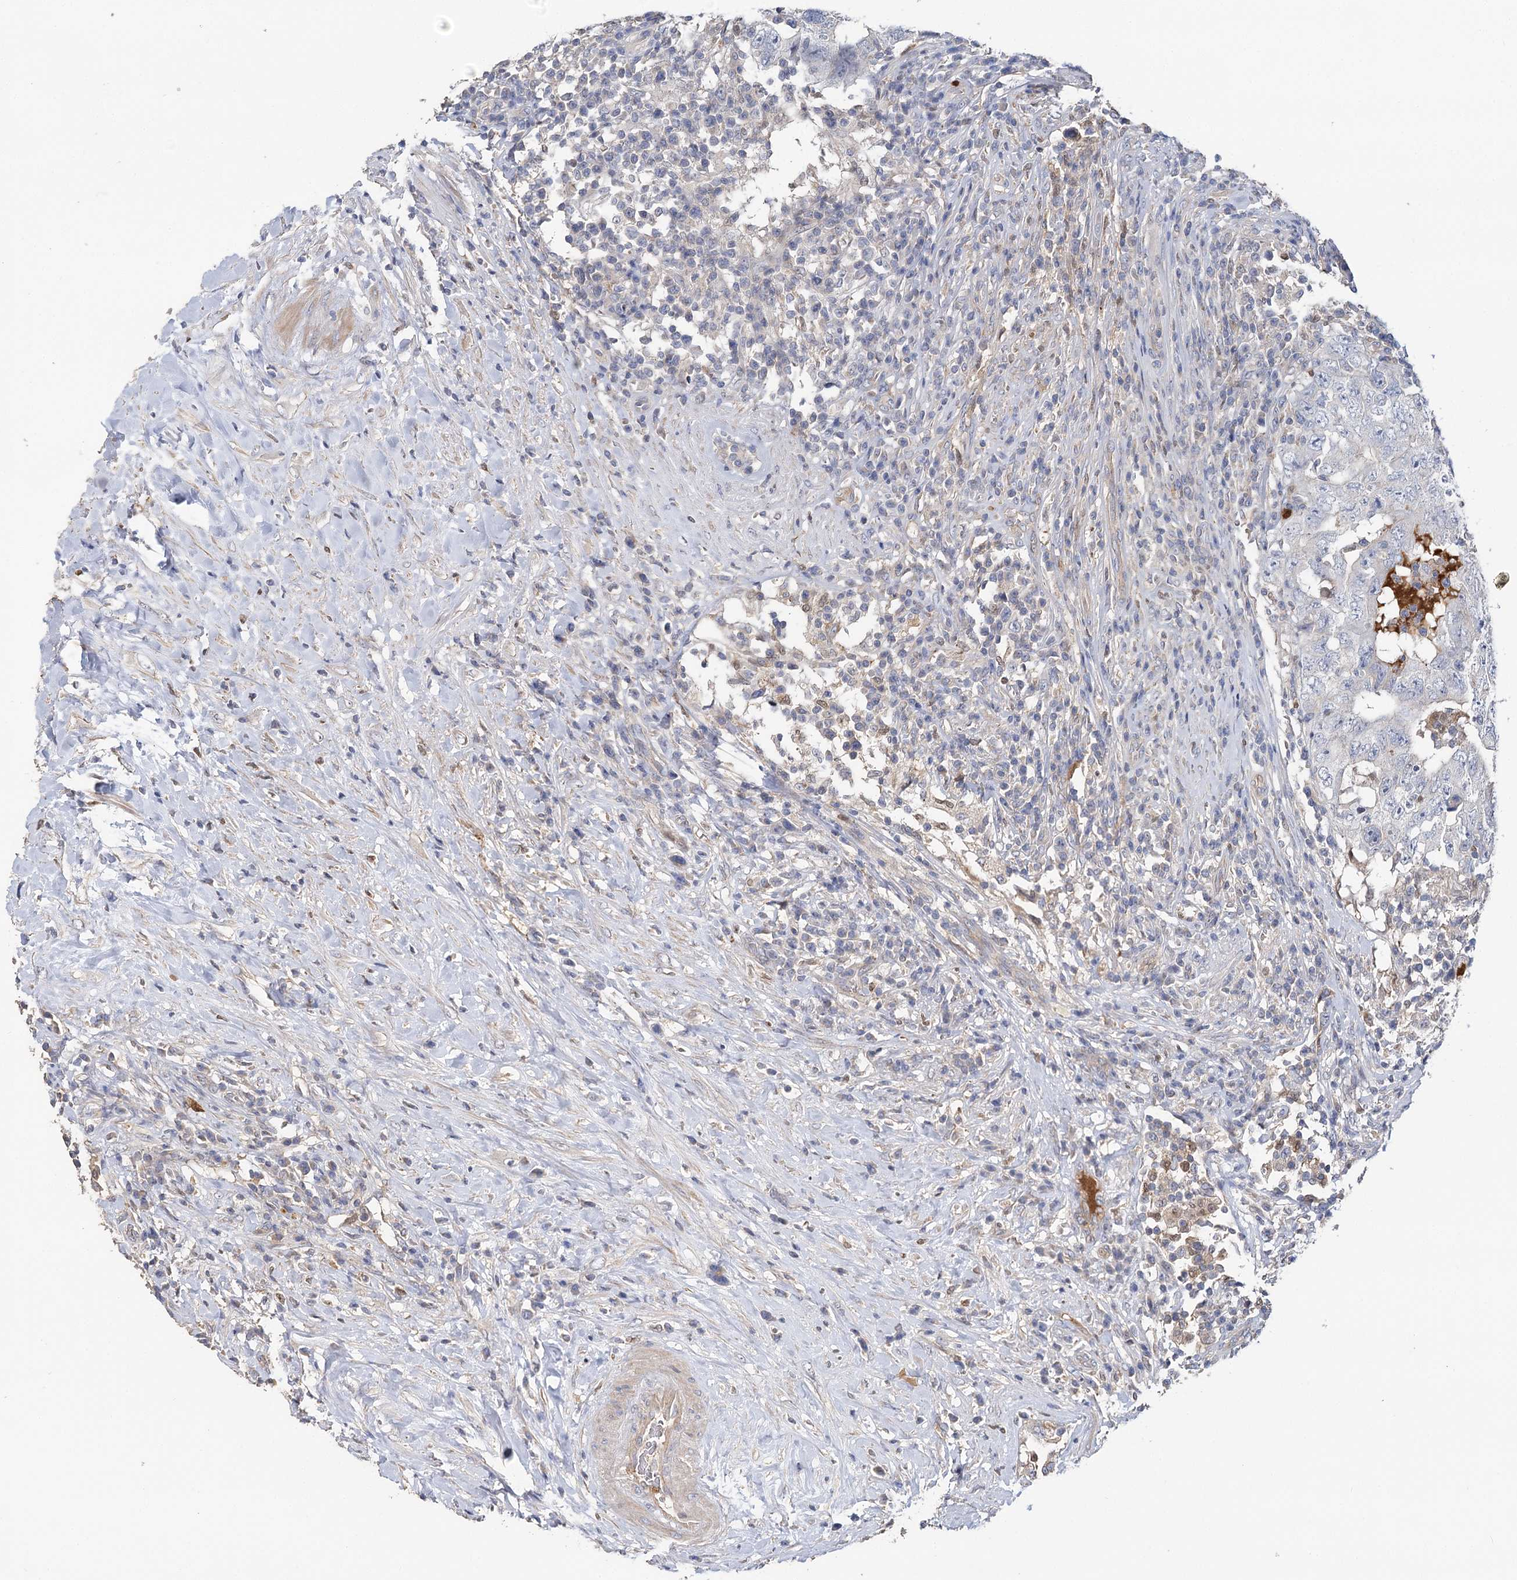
{"staining": {"intensity": "negative", "quantity": "none", "location": "none"}, "tissue": "testis cancer", "cell_type": "Tumor cells", "image_type": "cancer", "snomed": [{"axis": "morphology", "description": "Carcinoma, Embryonal, NOS"}, {"axis": "topography", "description": "Testis"}], "caption": "Immunohistochemistry (IHC) image of neoplastic tissue: human testis cancer stained with DAB demonstrates no significant protein positivity in tumor cells.", "gene": "EPB41L5", "patient": {"sex": "male", "age": 26}}